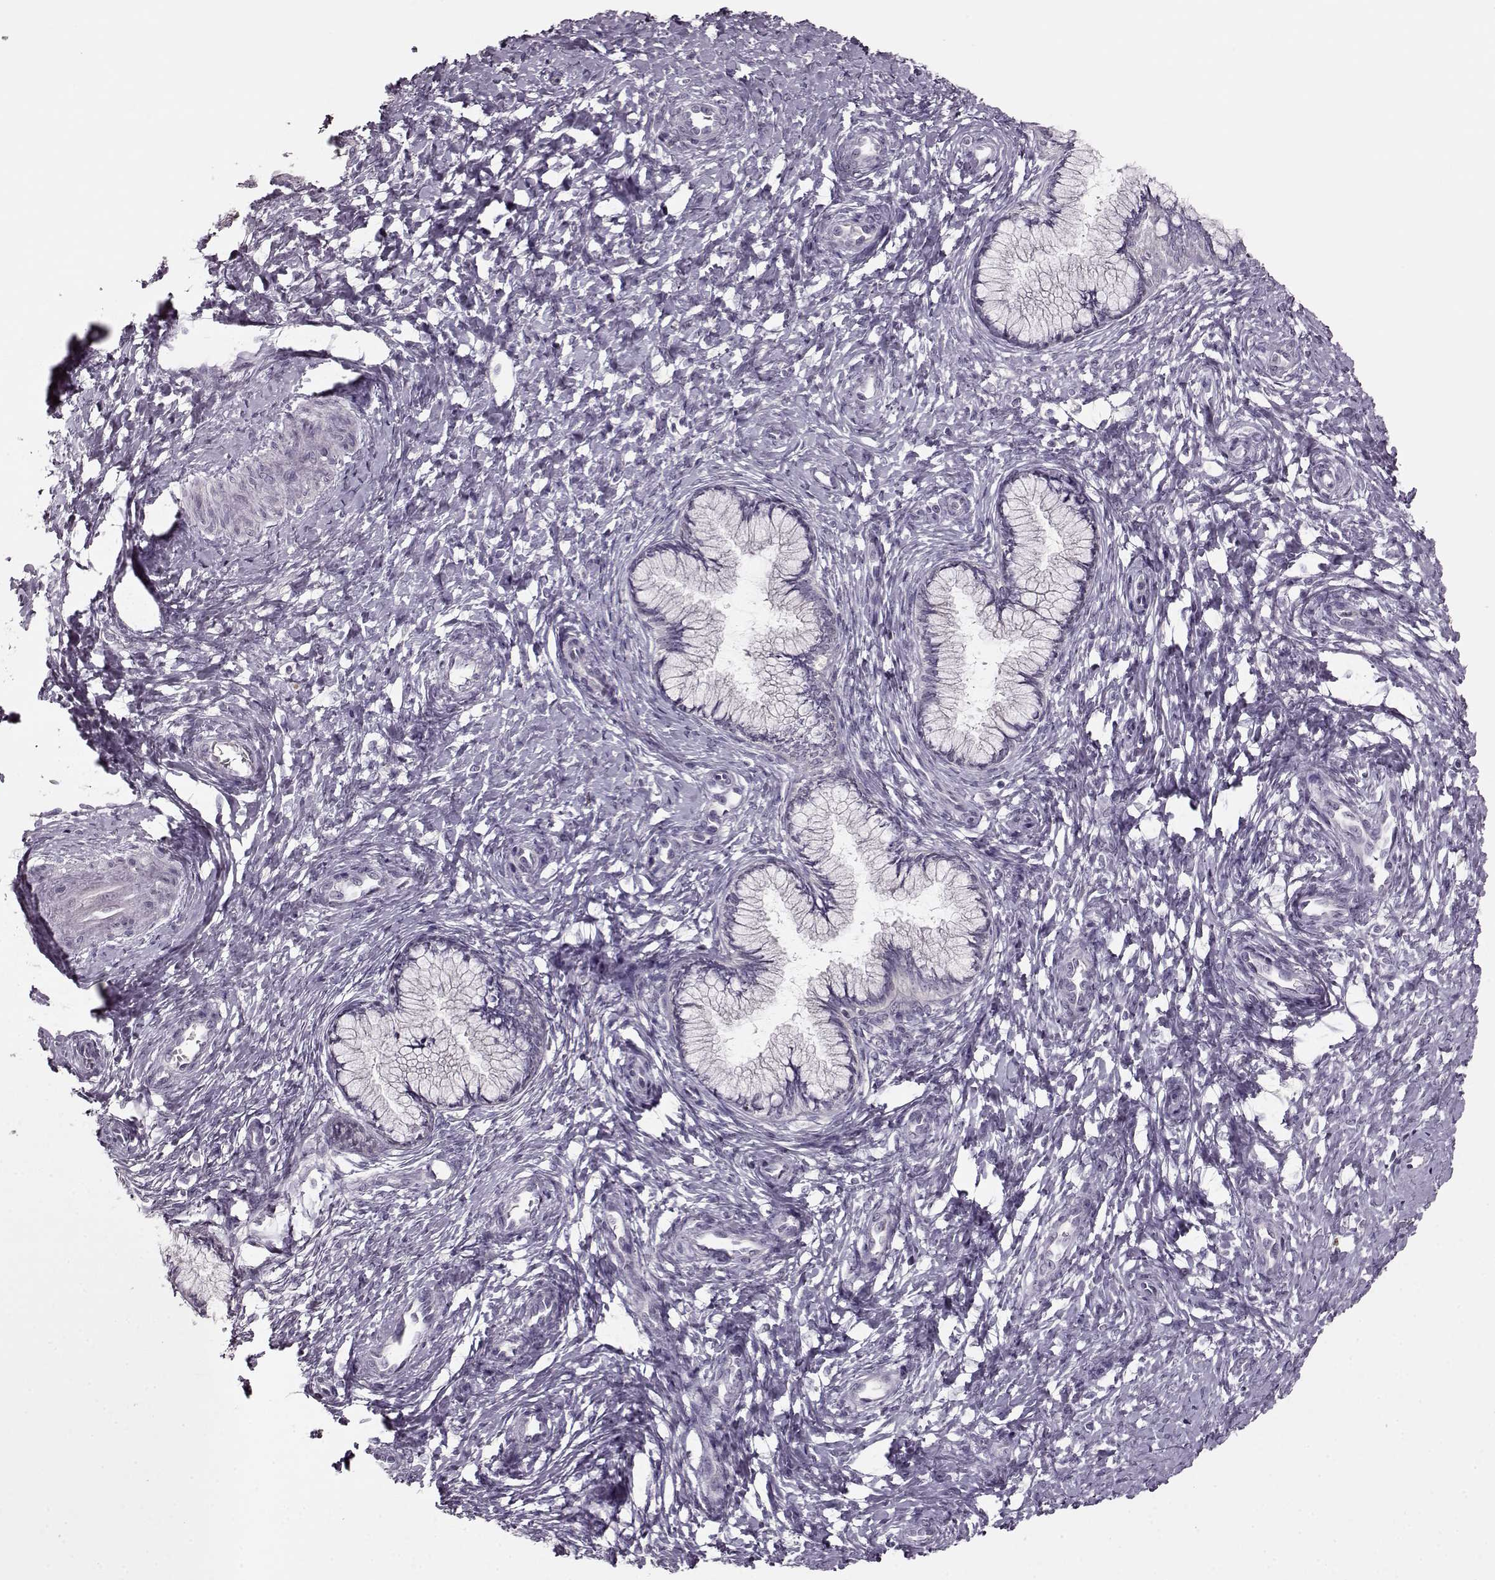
{"staining": {"intensity": "negative", "quantity": "none", "location": "none"}, "tissue": "cervix", "cell_type": "Glandular cells", "image_type": "normal", "snomed": [{"axis": "morphology", "description": "Normal tissue, NOS"}, {"axis": "topography", "description": "Cervix"}], "caption": "This photomicrograph is of benign cervix stained with immunohistochemistry (IHC) to label a protein in brown with the nuclei are counter-stained blue. There is no positivity in glandular cells.", "gene": "RP1L1", "patient": {"sex": "female", "age": 37}}